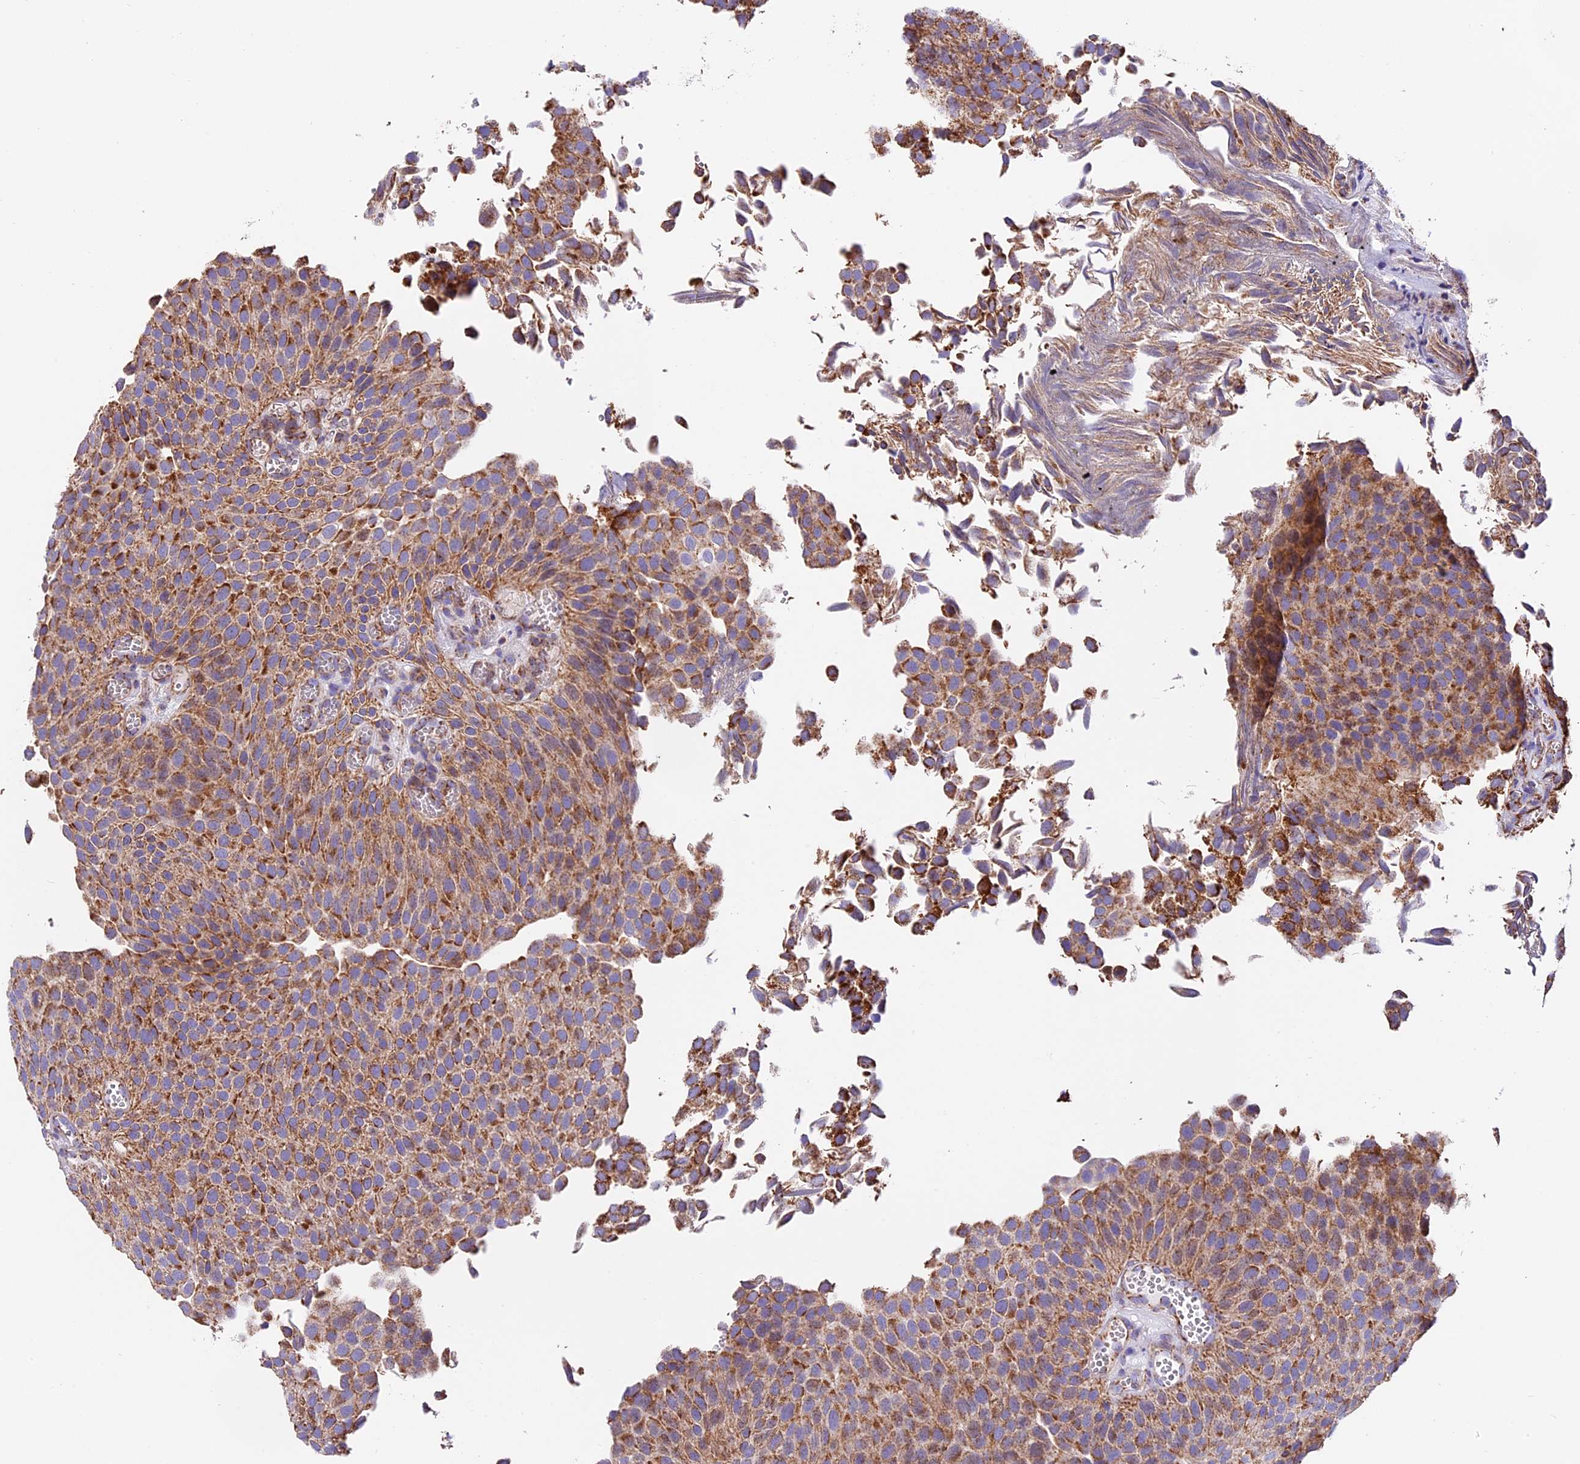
{"staining": {"intensity": "moderate", "quantity": ">75%", "location": "cytoplasmic/membranous"}, "tissue": "urothelial cancer", "cell_type": "Tumor cells", "image_type": "cancer", "snomed": [{"axis": "morphology", "description": "Urothelial carcinoma, Low grade"}, {"axis": "topography", "description": "Urinary bladder"}], "caption": "Human urothelial cancer stained with a protein marker exhibits moderate staining in tumor cells.", "gene": "NDUFA8", "patient": {"sex": "male", "age": 89}}